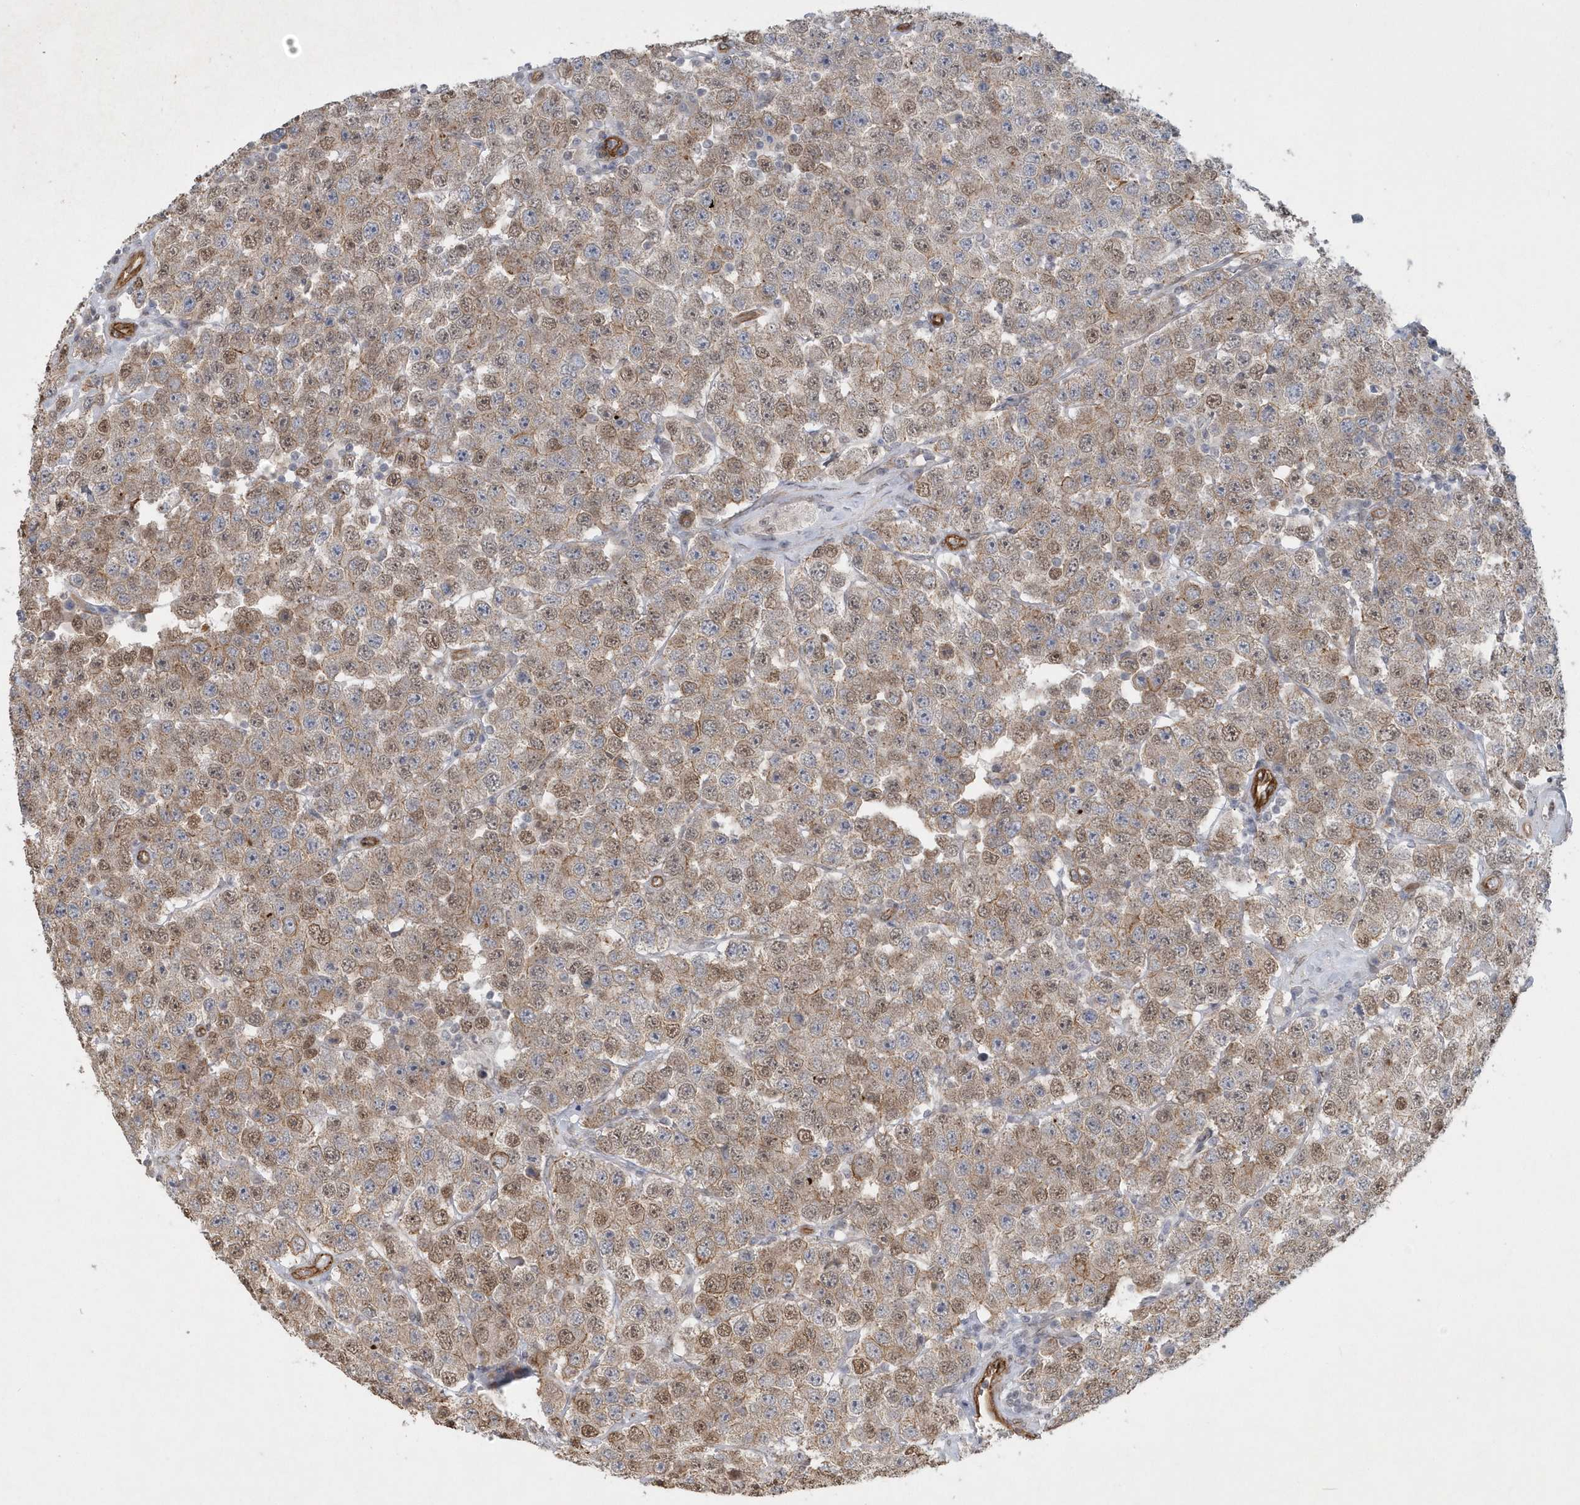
{"staining": {"intensity": "moderate", "quantity": ">75%", "location": "cytoplasmic/membranous,nuclear"}, "tissue": "testis cancer", "cell_type": "Tumor cells", "image_type": "cancer", "snomed": [{"axis": "morphology", "description": "Seminoma, NOS"}, {"axis": "topography", "description": "Testis"}], "caption": "This histopathology image demonstrates testis seminoma stained with immunohistochemistry to label a protein in brown. The cytoplasmic/membranous and nuclear of tumor cells show moderate positivity for the protein. Nuclei are counter-stained blue.", "gene": "RAI14", "patient": {"sex": "male", "age": 28}}